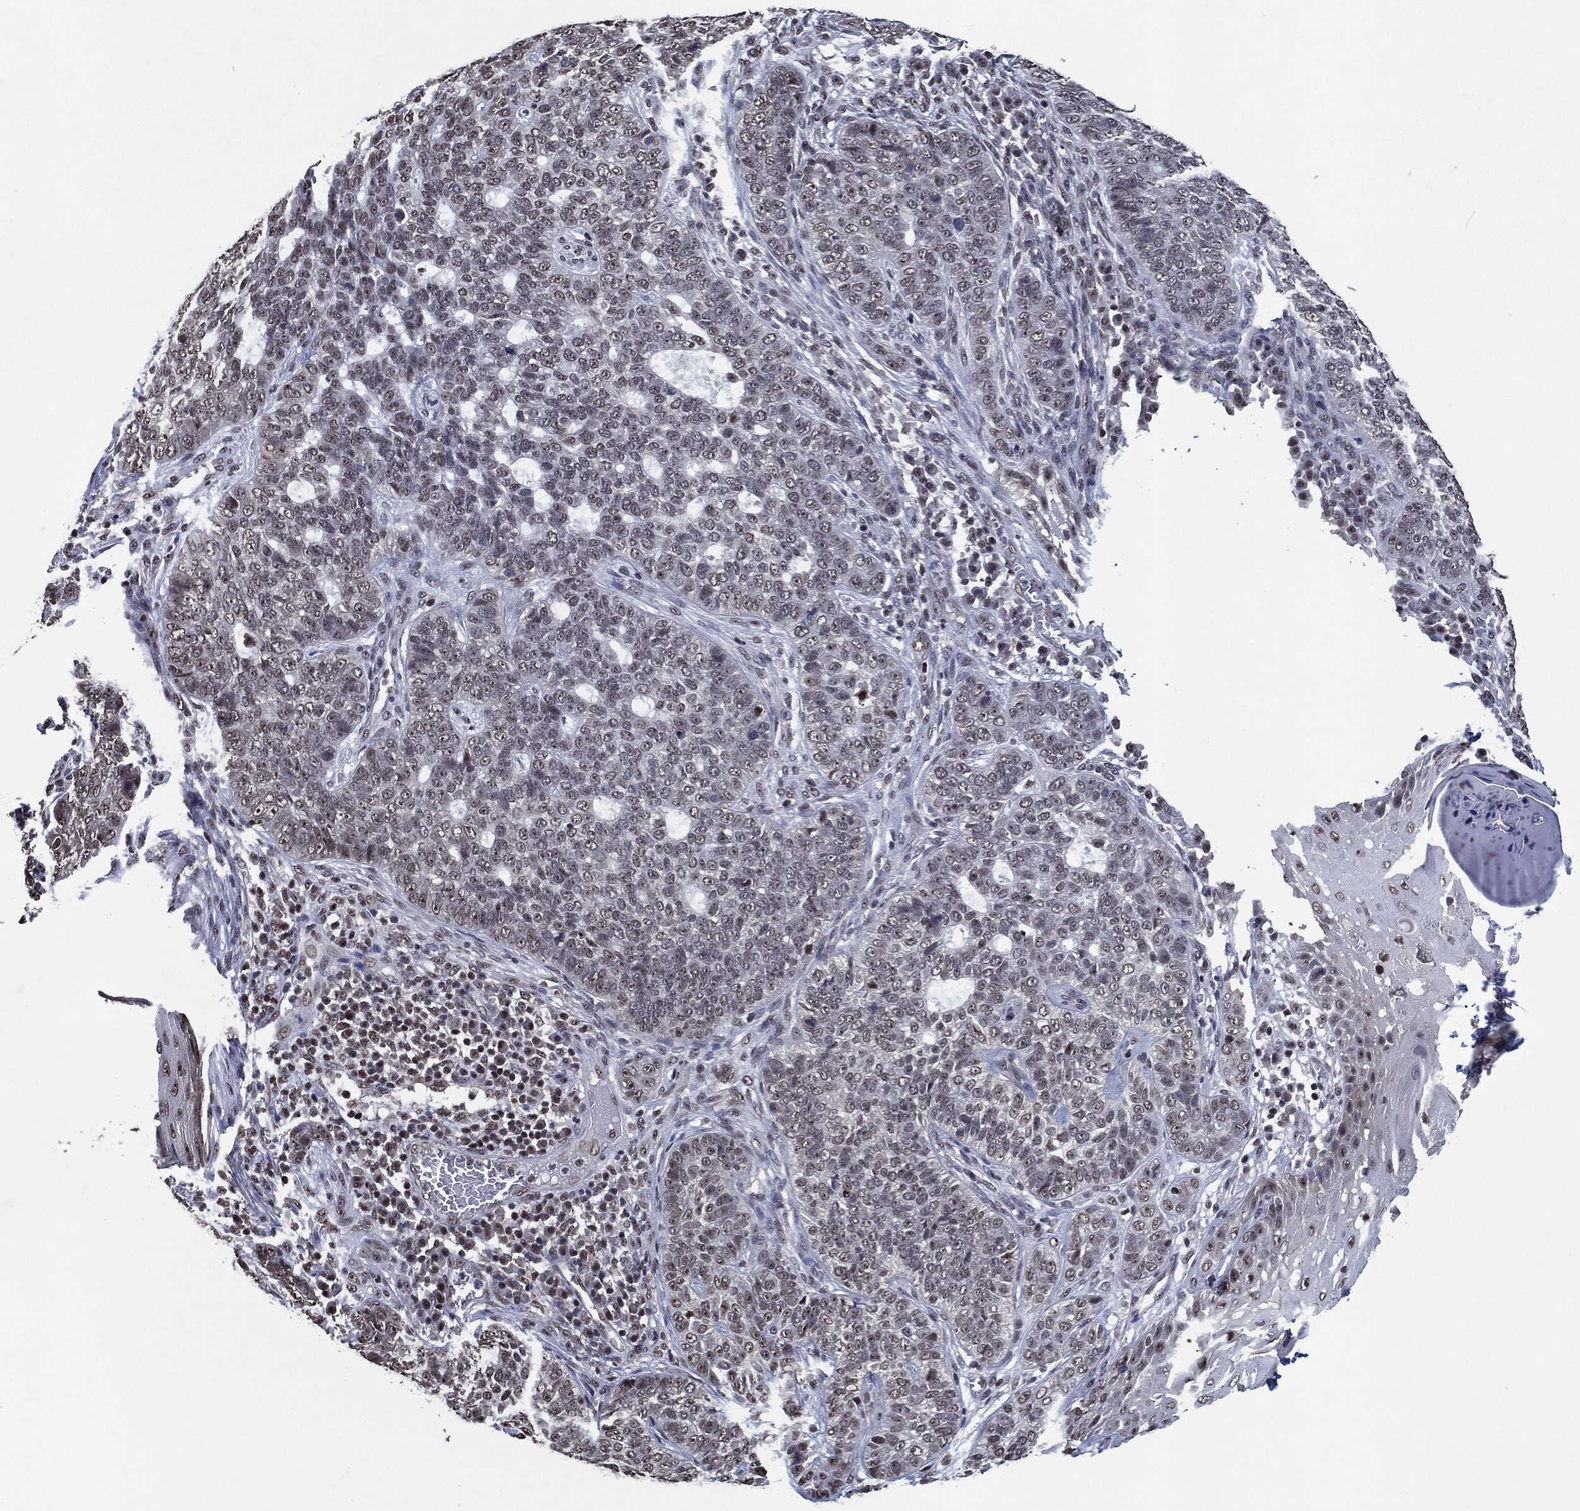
{"staining": {"intensity": "negative", "quantity": "none", "location": "none"}, "tissue": "skin cancer", "cell_type": "Tumor cells", "image_type": "cancer", "snomed": [{"axis": "morphology", "description": "Basal cell carcinoma"}, {"axis": "topography", "description": "Skin"}], "caption": "A high-resolution photomicrograph shows immunohistochemistry (IHC) staining of skin cancer, which reveals no significant expression in tumor cells. (DAB (3,3'-diaminobenzidine) immunohistochemistry (IHC) visualized using brightfield microscopy, high magnification).", "gene": "ZBTB42", "patient": {"sex": "female", "age": 69}}